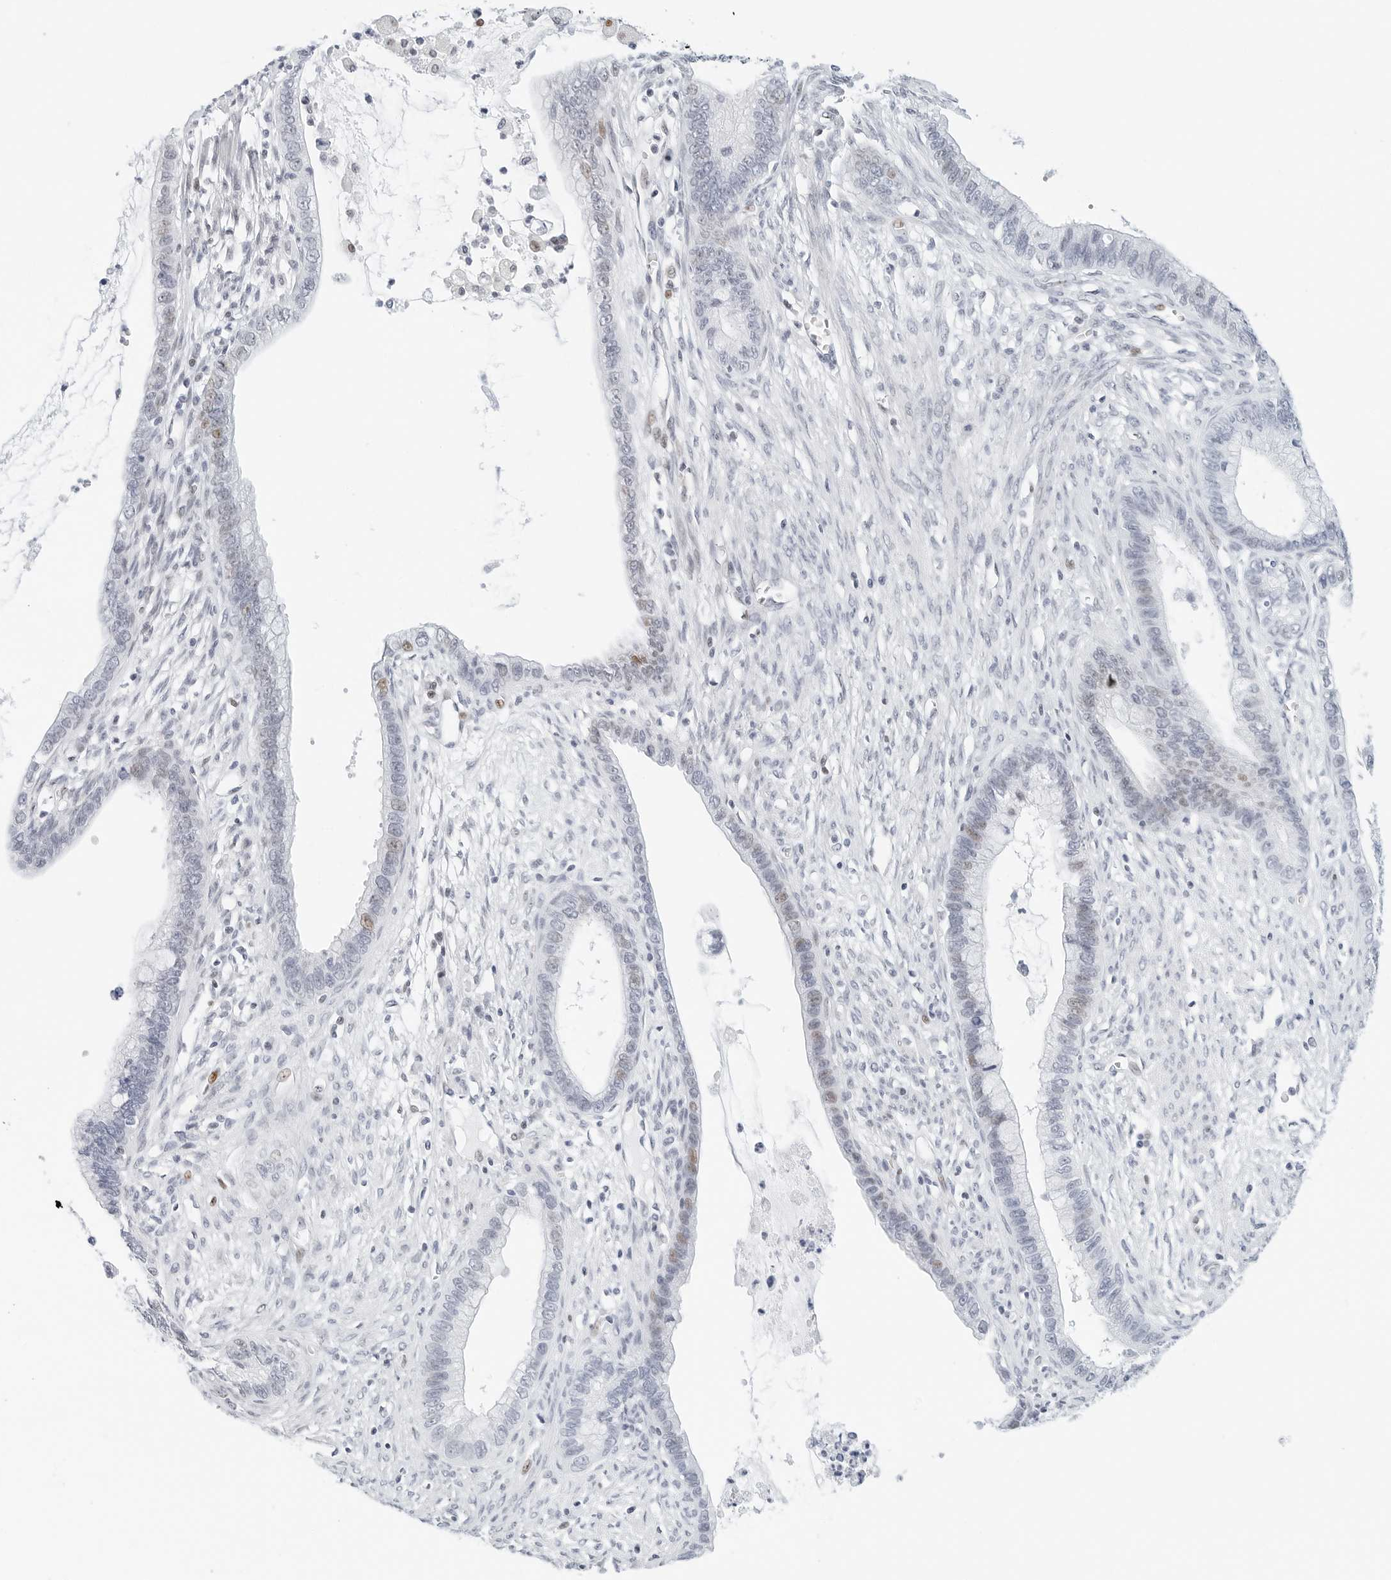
{"staining": {"intensity": "moderate", "quantity": "<25%", "location": "nuclear"}, "tissue": "cervical cancer", "cell_type": "Tumor cells", "image_type": "cancer", "snomed": [{"axis": "morphology", "description": "Adenocarcinoma, NOS"}, {"axis": "topography", "description": "Cervix"}], "caption": "Immunohistochemistry (DAB) staining of human cervical cancer (adenocarcinoma) reveals moderate nuclear protein staining in about <25% of tumor cells. (brown staining indicates protein expression, while blue staining denotes nuclei).", "gene": "NTMT2", "patient": {"sex": "female", "age": 44}}